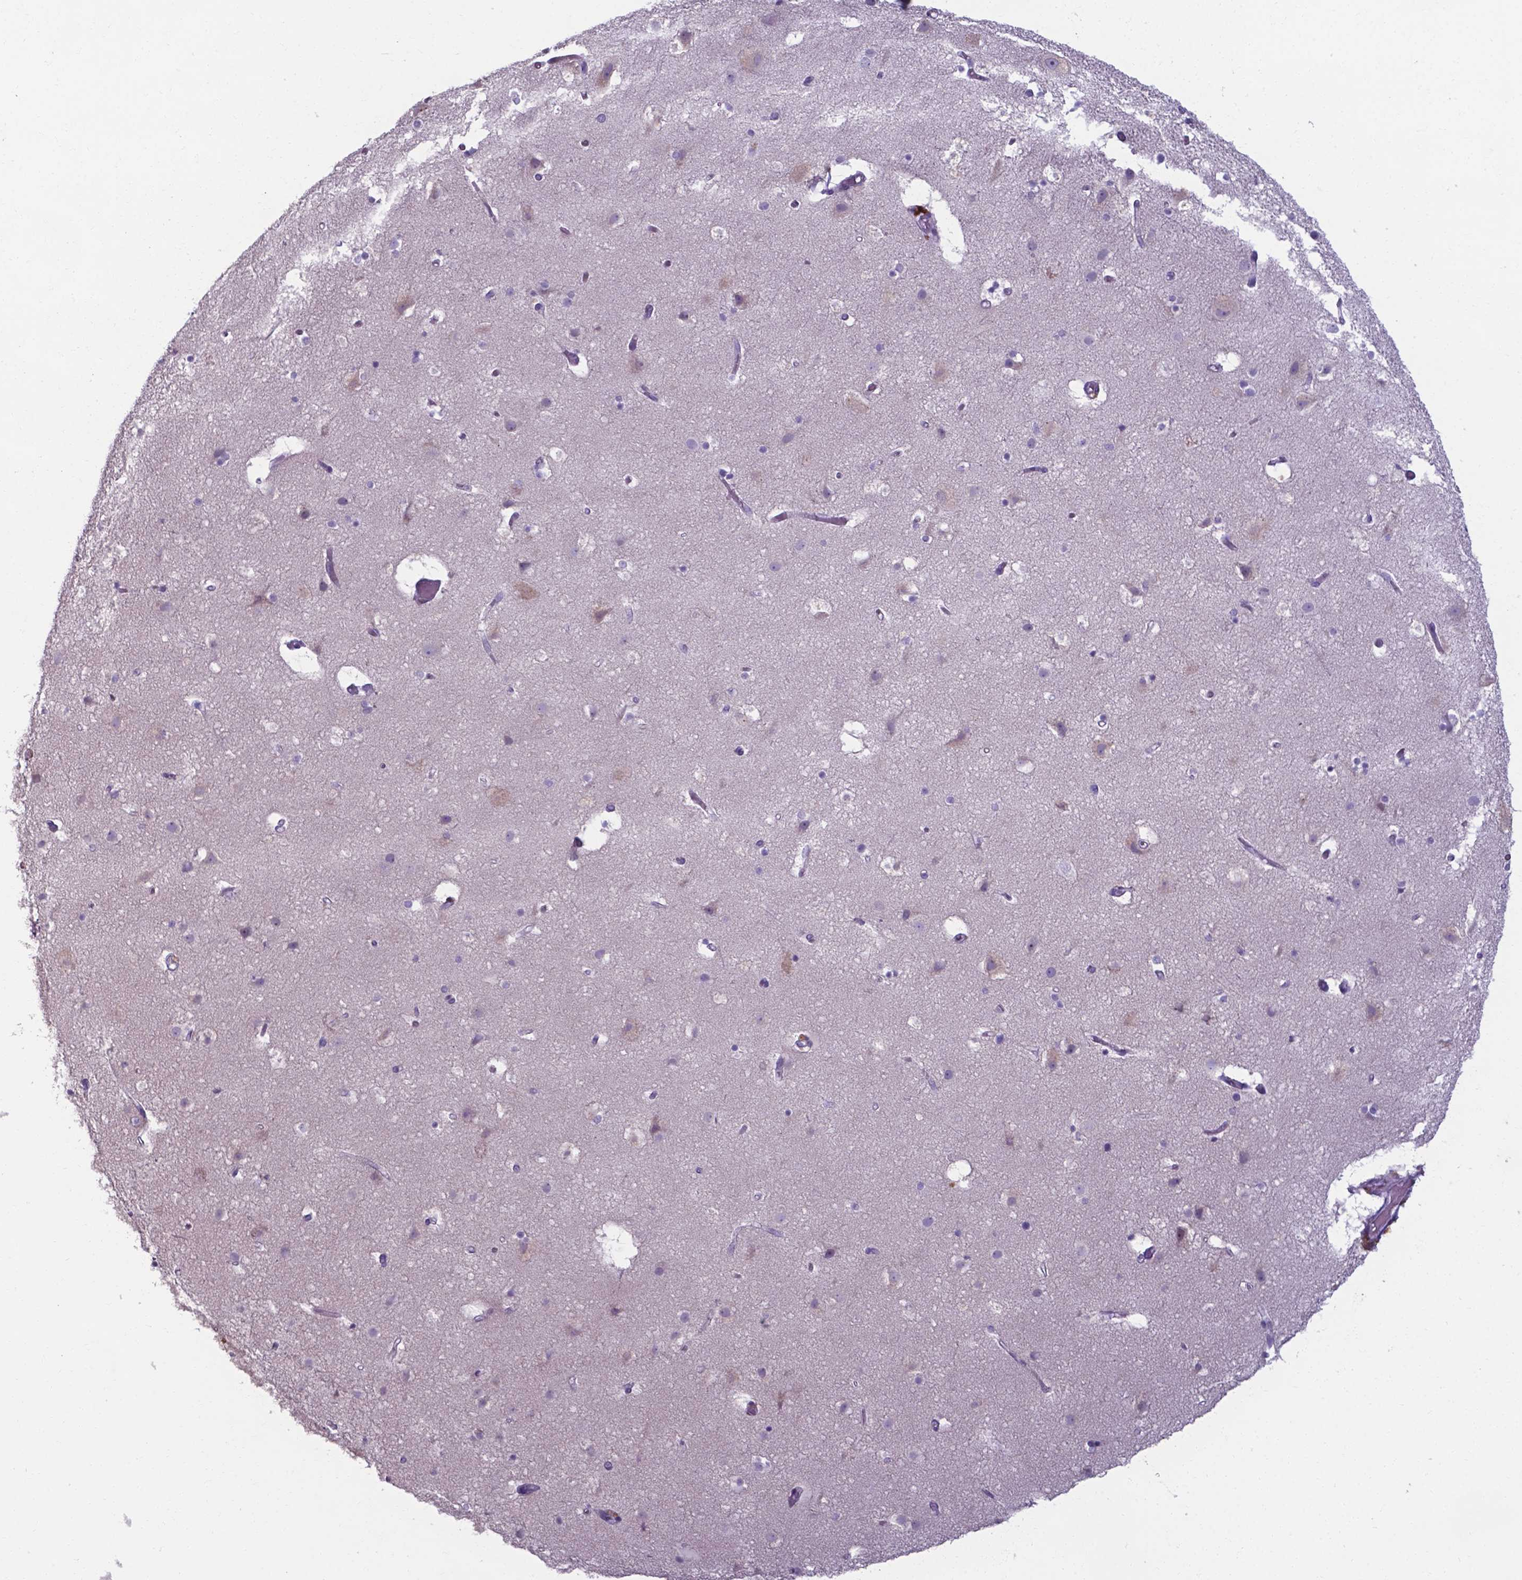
{"staining": {"intensity": "negative", "quantity": "none", "location": "none"}, "tissue": "cerebral cortex", "cell_type": "Endothelial cells", "image_type": "normal", "snomed": [{"axis": "morphology", "description": "Normal tissue, NOS"}, {"axis": "topography", "description": "Cerebral cortex"}], "caption": "Immunohistochemistry (IHC) image of normal cerebral cortex: cerebral cortex stained with DAB exhibits no significant protein staining in endothelial cells.", "gene": "AP5B1", "patient": {"sex": "female", "age": 52}}